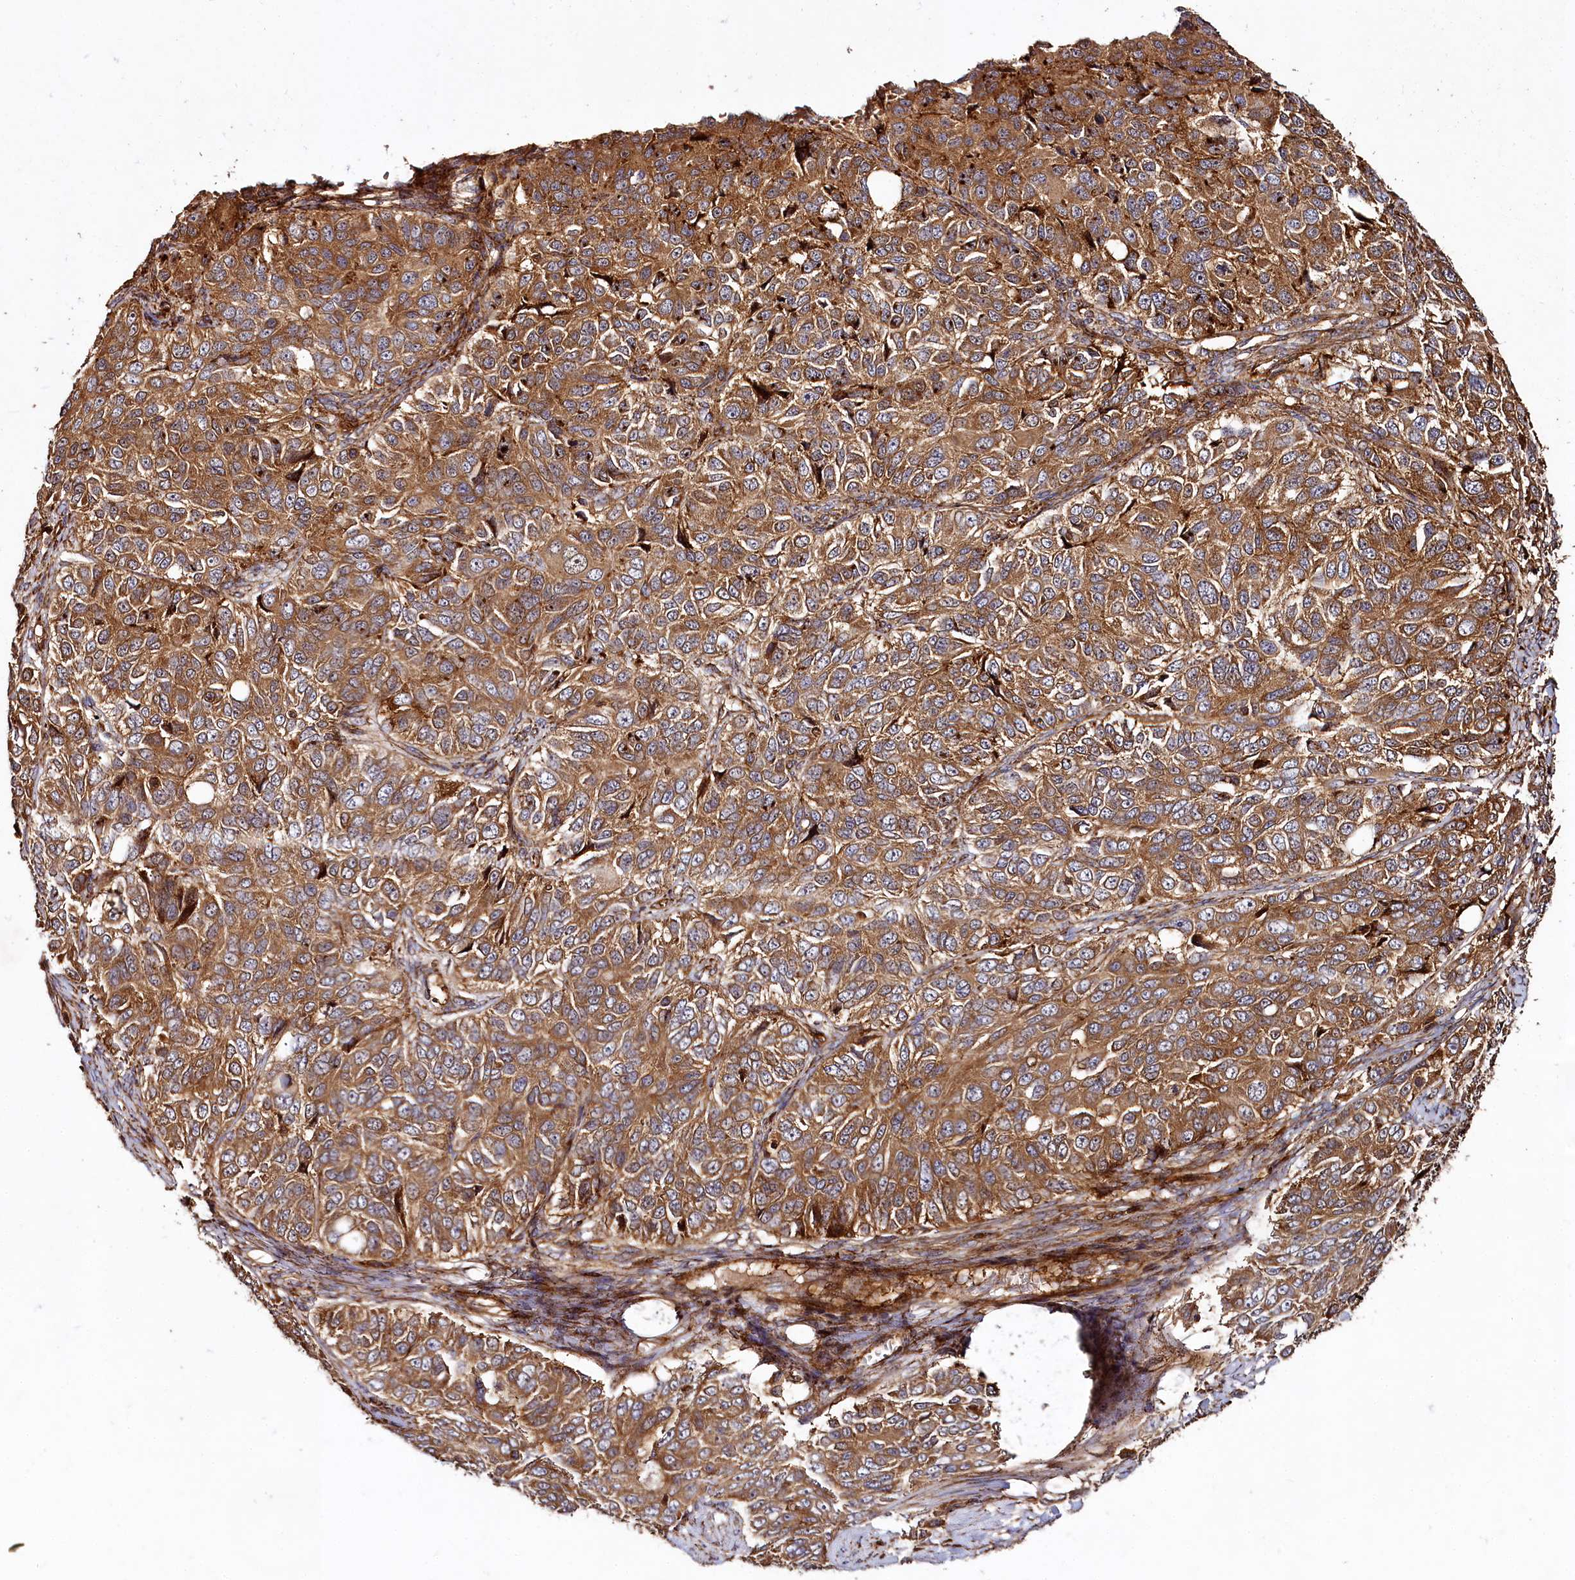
{"staining": {"intensity": "moderate", "quantity": ">75%", "location": "cytoplasmic/membranous"}, "tissue": "ovarian cancer", "cell_type": "Tumor cells", "image_type": "cancer", "snomed": [{"axis": "morphology", "description": "Carcinoma, endometroid"}, {"axis": "topography", "description": "Ovary"}], "caption": "Ovarian endometroid carcinoma stained with a brown dye shows moderate cytoplasmic/membranous positive staining in about >75% of tumor cells.", "gene": "WDR73", "patient": {"sex": "female", "age": 51}}